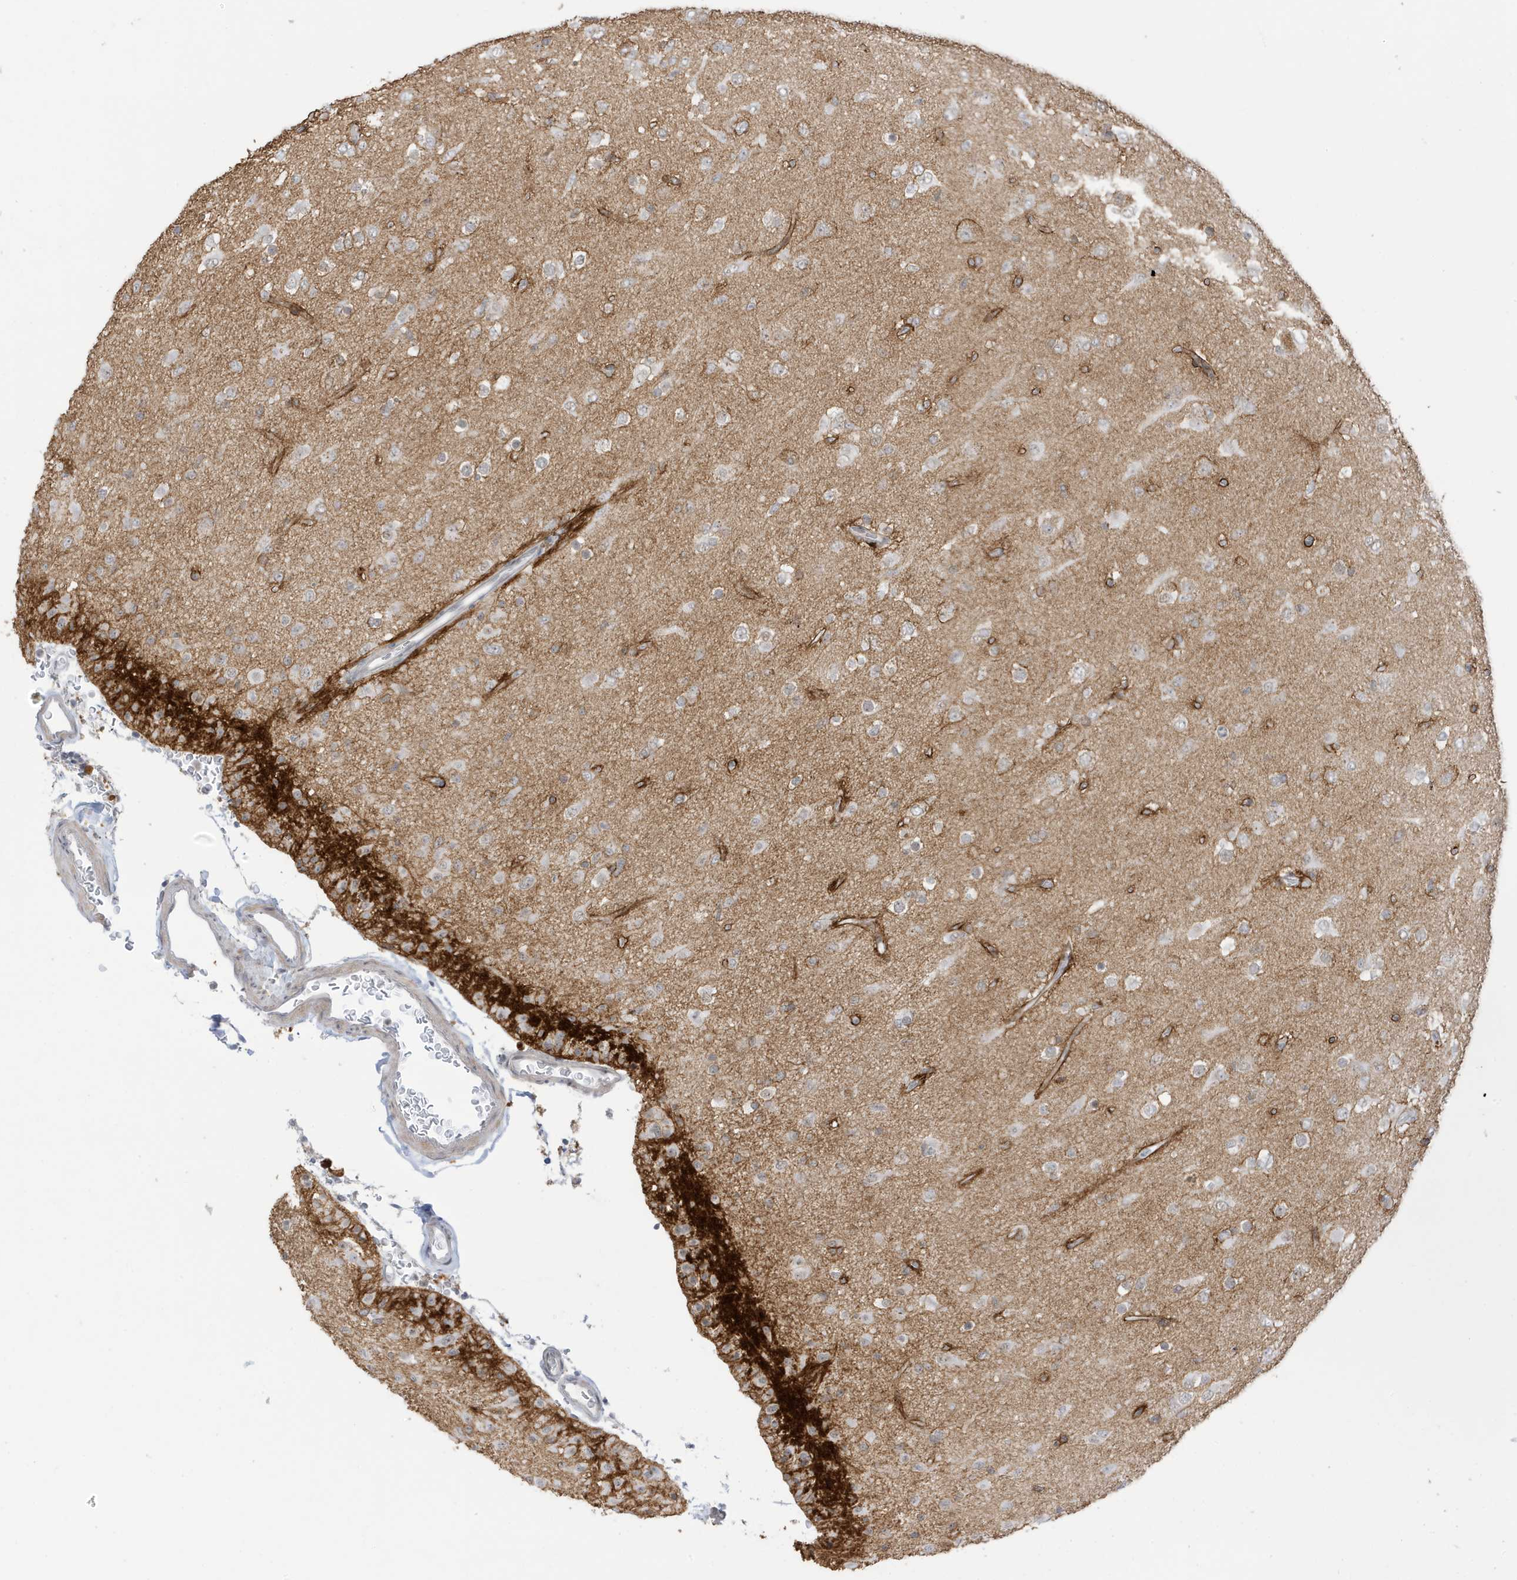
{"staining": {"intensity": "negative", "quantity": "none", "location": "none"}, "tissue": "glioma", "cell_type": "Tumor cells", "image_type": "cancer", "snomed": [{"axis": "morphology", "description": "Glioma, malignant, Low grade"}, {"axis": "topography", "description": "Brain"}], "caption": "Immunohistochemical staining of malignant low-grade glioma reveals no significant staining in tumor cells. (DAB (3,3'-diaminobenzidine) IHC with hematoxylin counter stain).", "gene": "MSL3", "patient": {"sex": "male", "age": 65}}